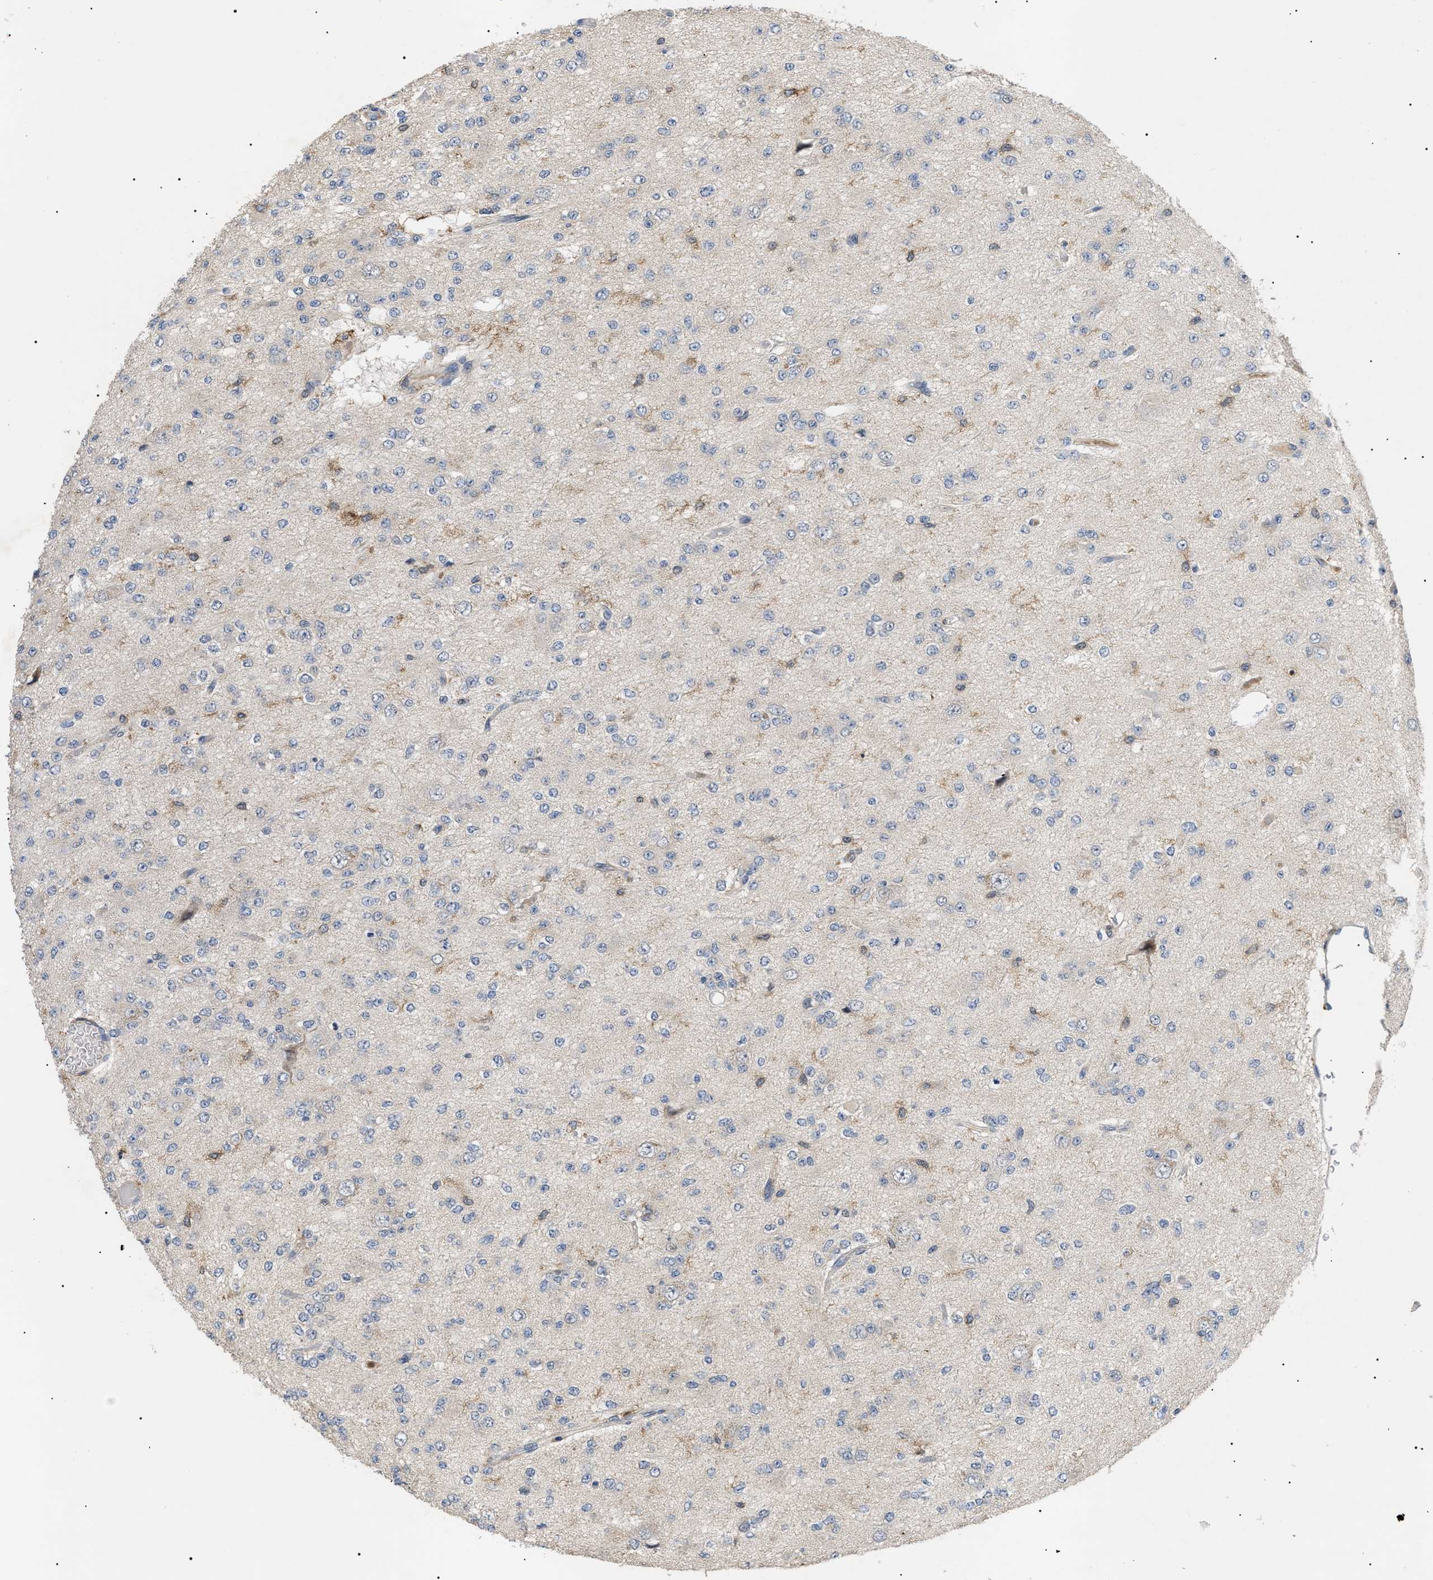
{"staining": {"intensity": "weak", "quantity": "<25%", "location": "cytoplasmic/membranous"}, "tissue": "glioma", "cell_type": "Tumor cells", "image_type": "cancer", "snomed": [{"axis": "morphology", "description": "Glioma, malignant, Low grade"}, {"axis": "topography", "description": "Brain"}], "caption": "There is no significant staining in tumor cells of malignant glioma (low-grade).", "gene": "CD300A", "patient": {"sex": "male", "age": 38}}